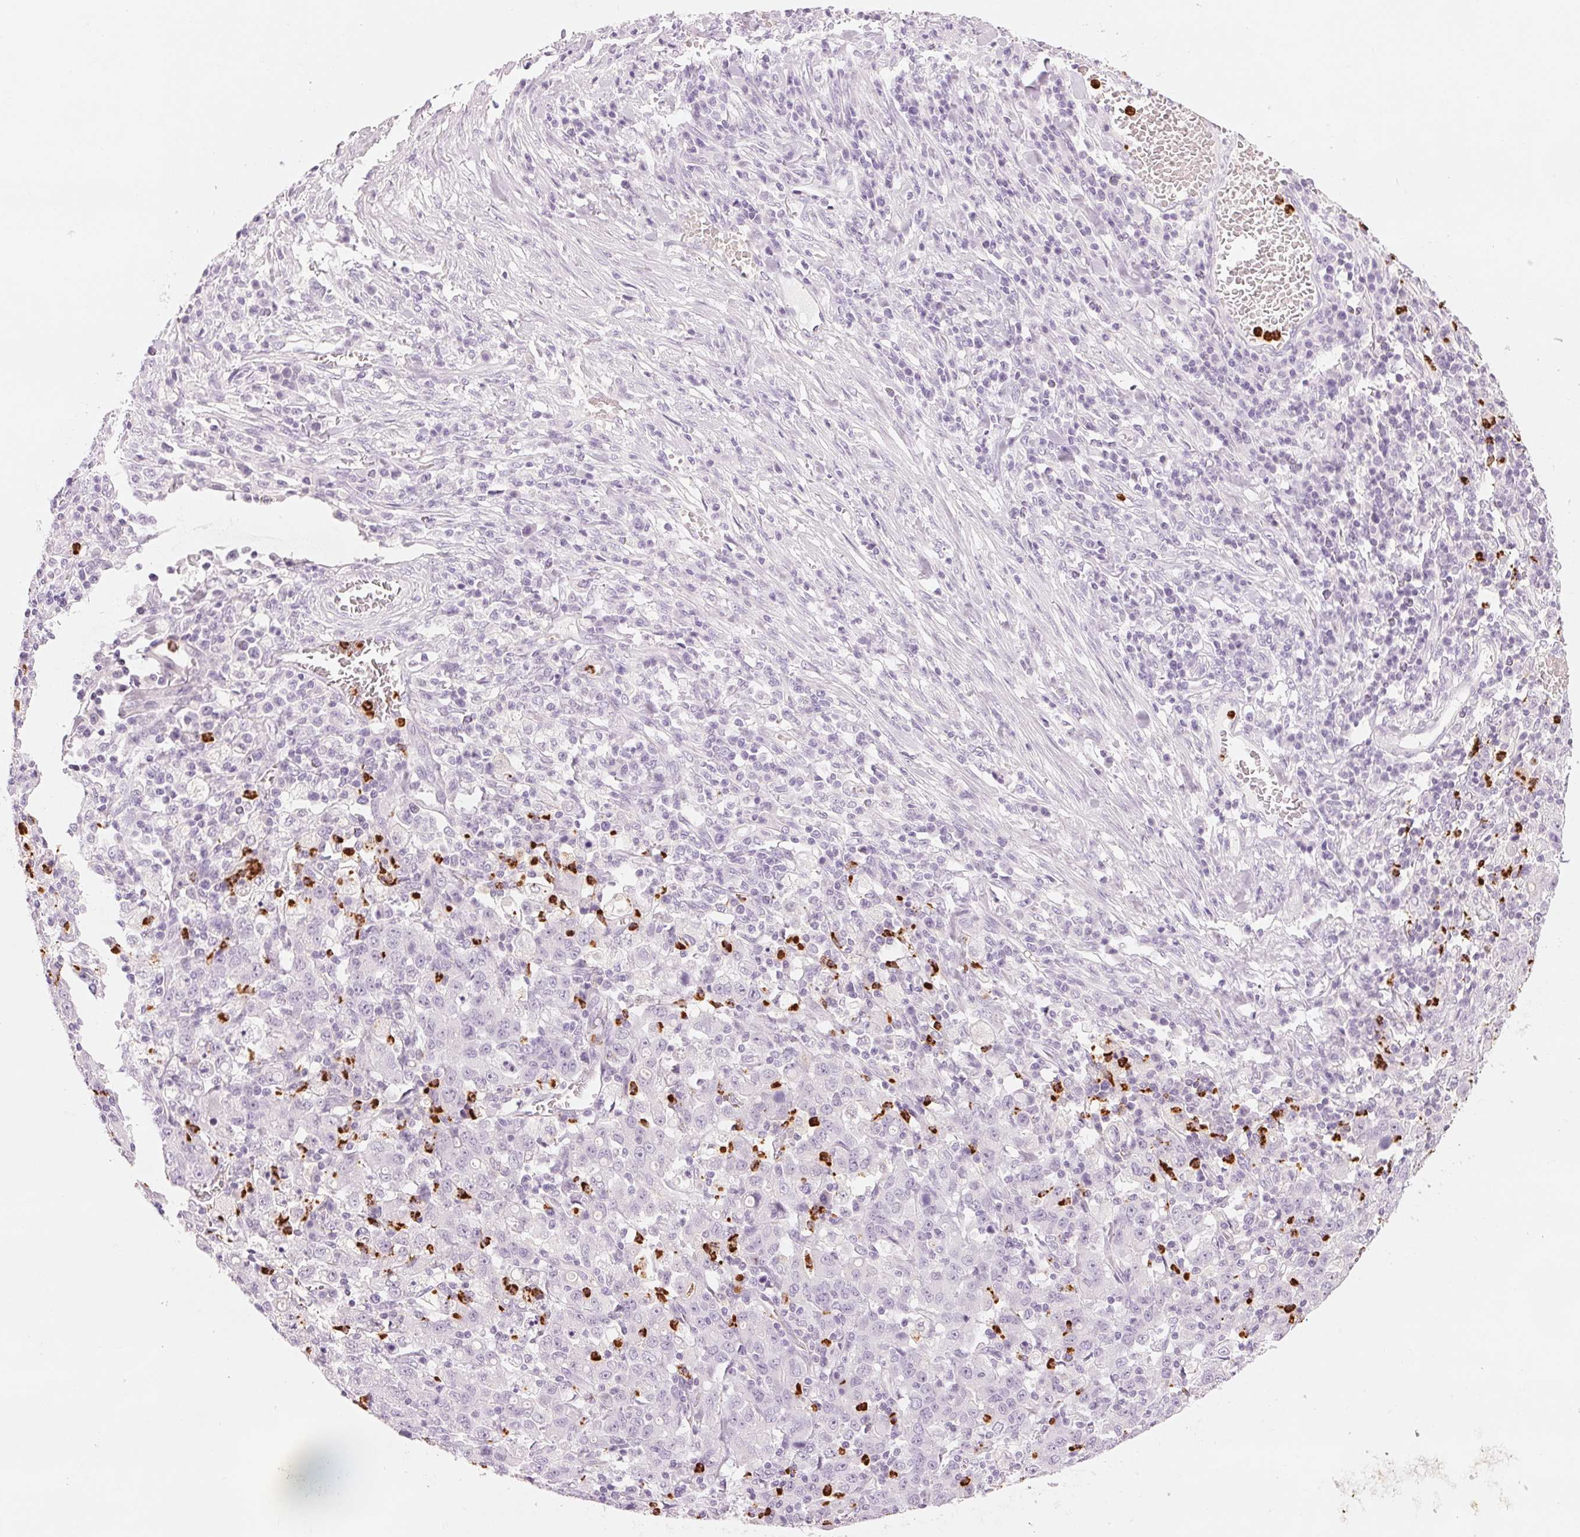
{"staining": {"intensity": "negative", "quantity": "none", "location": "none"}, "tissue": "stomach cancer", "cell_type": "Tumor cells", "image_type": "cancer", "snomed": [{"axis": "morphology", "description": "Adenocarcinoma, NOS"}, {"axis": "topography", "description": "Stomach, upper"}], "caption": "This is an IHC histopathology image of human stomach adenocarcinoma. There is no expression in tumor cells.", "gene": "KLK7", "patient": {"sex": "male", "age": 69}}